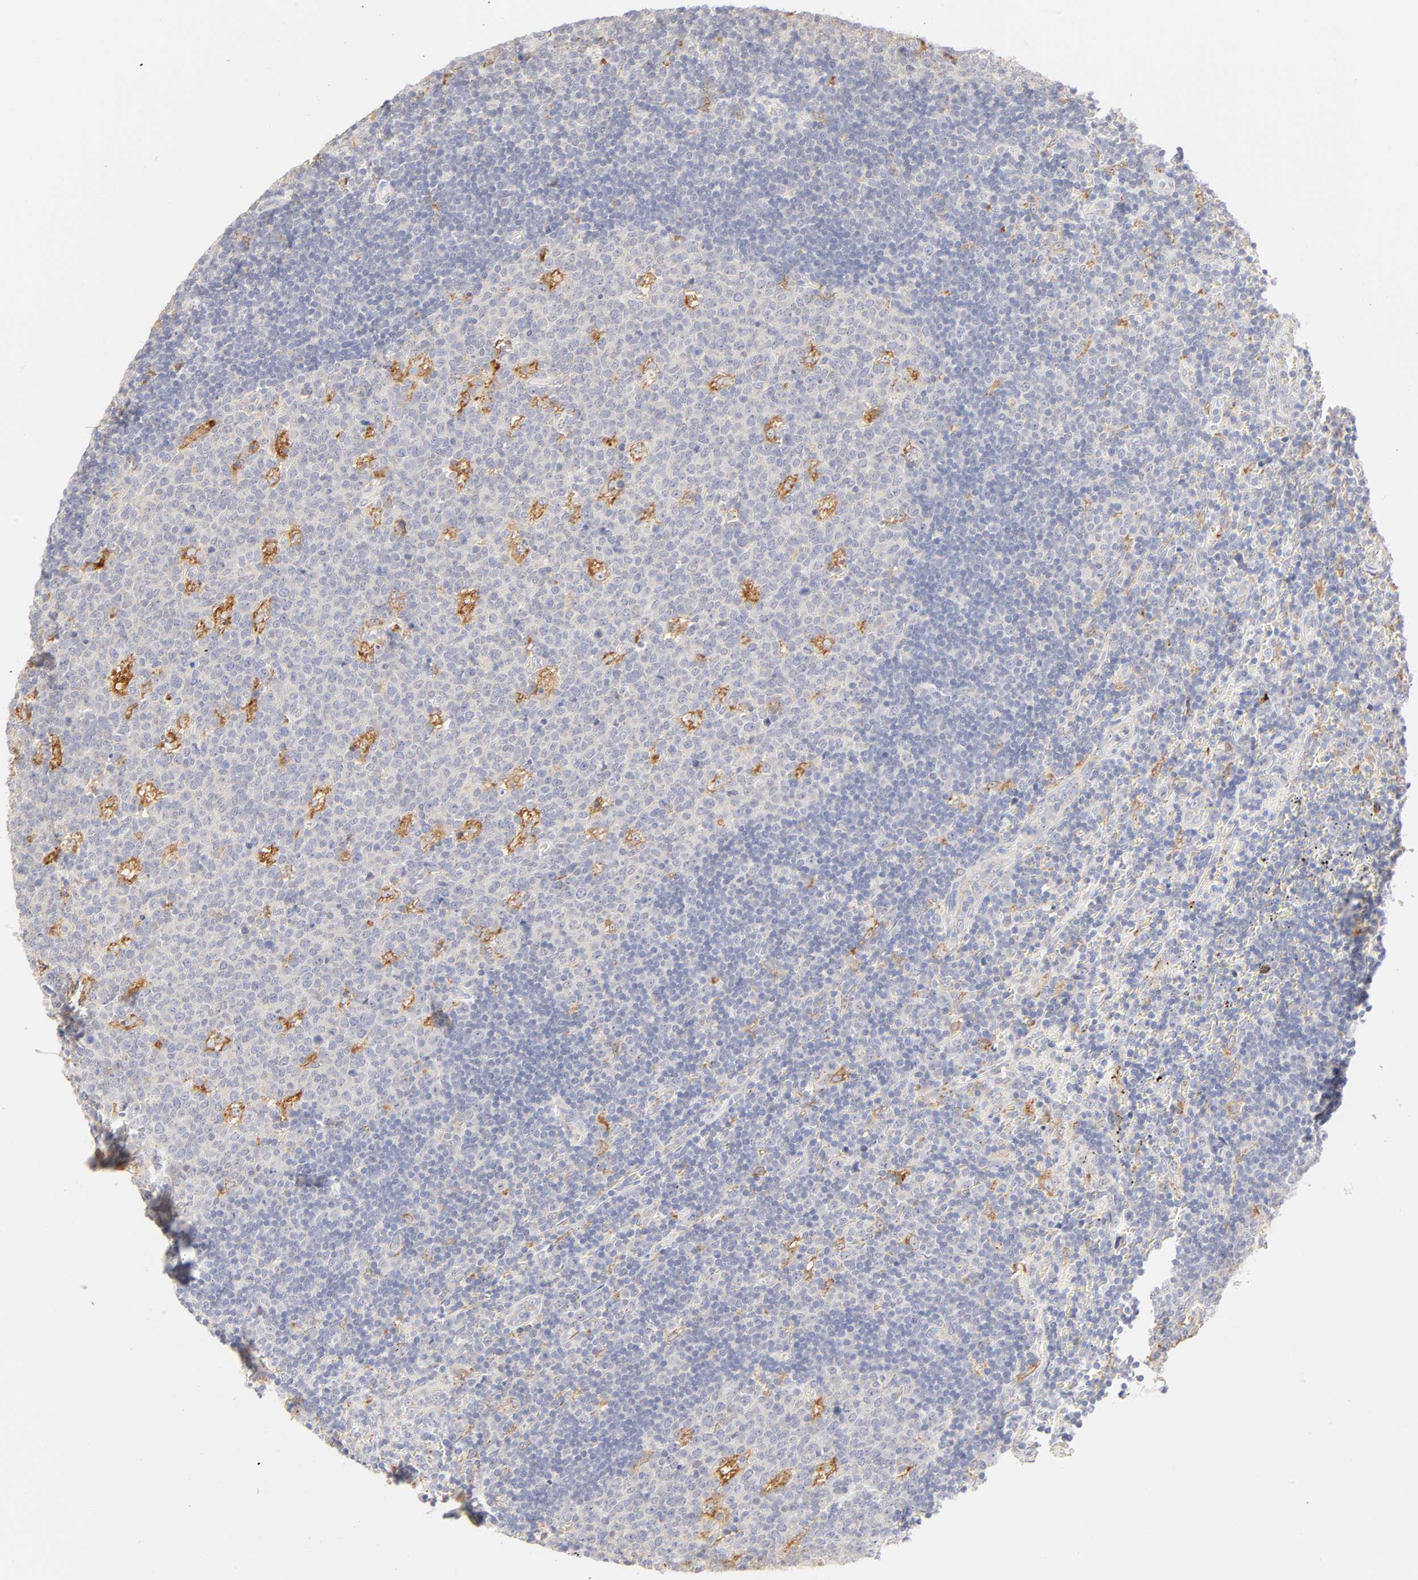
{"staining": {"intensity": "negative", "quantity": "none", "location": "none"}, "tissue": "lymph node", "cell_type": "Germinal center cells", "image_type": "normal", "snomed": [{"axis": "morphology", "description": "Normal tissue, NOS"}, {"axis": "topography", "description": "Lymph node"}, {"axis": "topography", "description": "Salivary gland"}], "caption": "Immunohistochemical staining of benign lymph node demonstrates no significant expression in germinal center cells.", "gene": "MTERF2", "patient": {"sex": "male", "age": 8}}